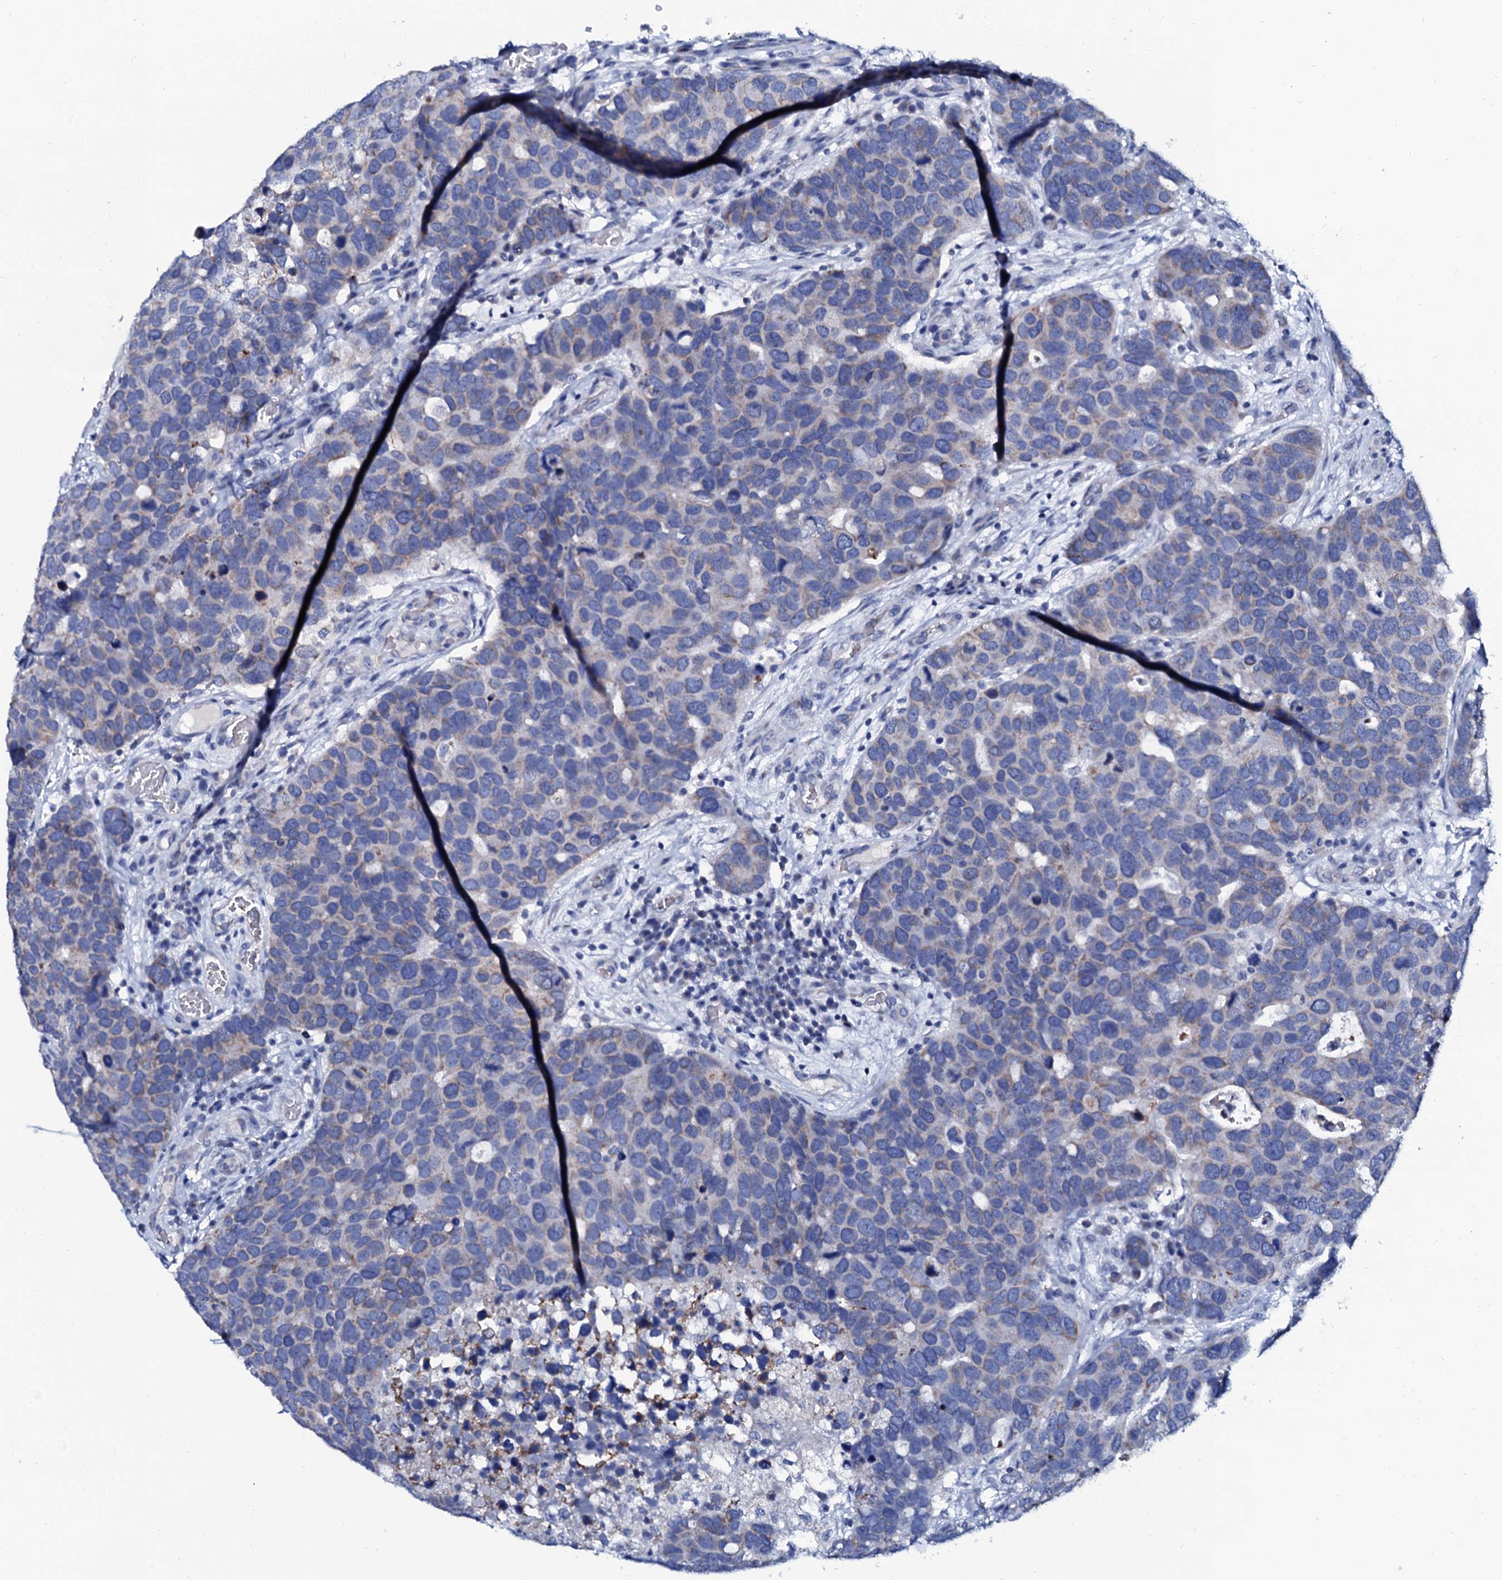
{"staining": {"intensity": "negative", "quantity": "none", "location": "none"}, "tissue": "breast cancer", "cell_type": "Tumor cells", "image_type": "cancer", "snomed": [{"axis": "morphology", "description": "Duct carcinoma"}, {"axis": "topography", "description": "Breast"}], "caption": "DAB immunohistochemical staining of human breast cancer displays no significant positivity in tumor cells. The staining was performed using DAB (3,3'-diaminobenzidine) to visualize the protein expression in brown, while the nuclei were stained in blue with hematoxylin (Magnification: 20x).", "gene": "SLC37A4", "patient": {"sex": "female", "age": 83}}